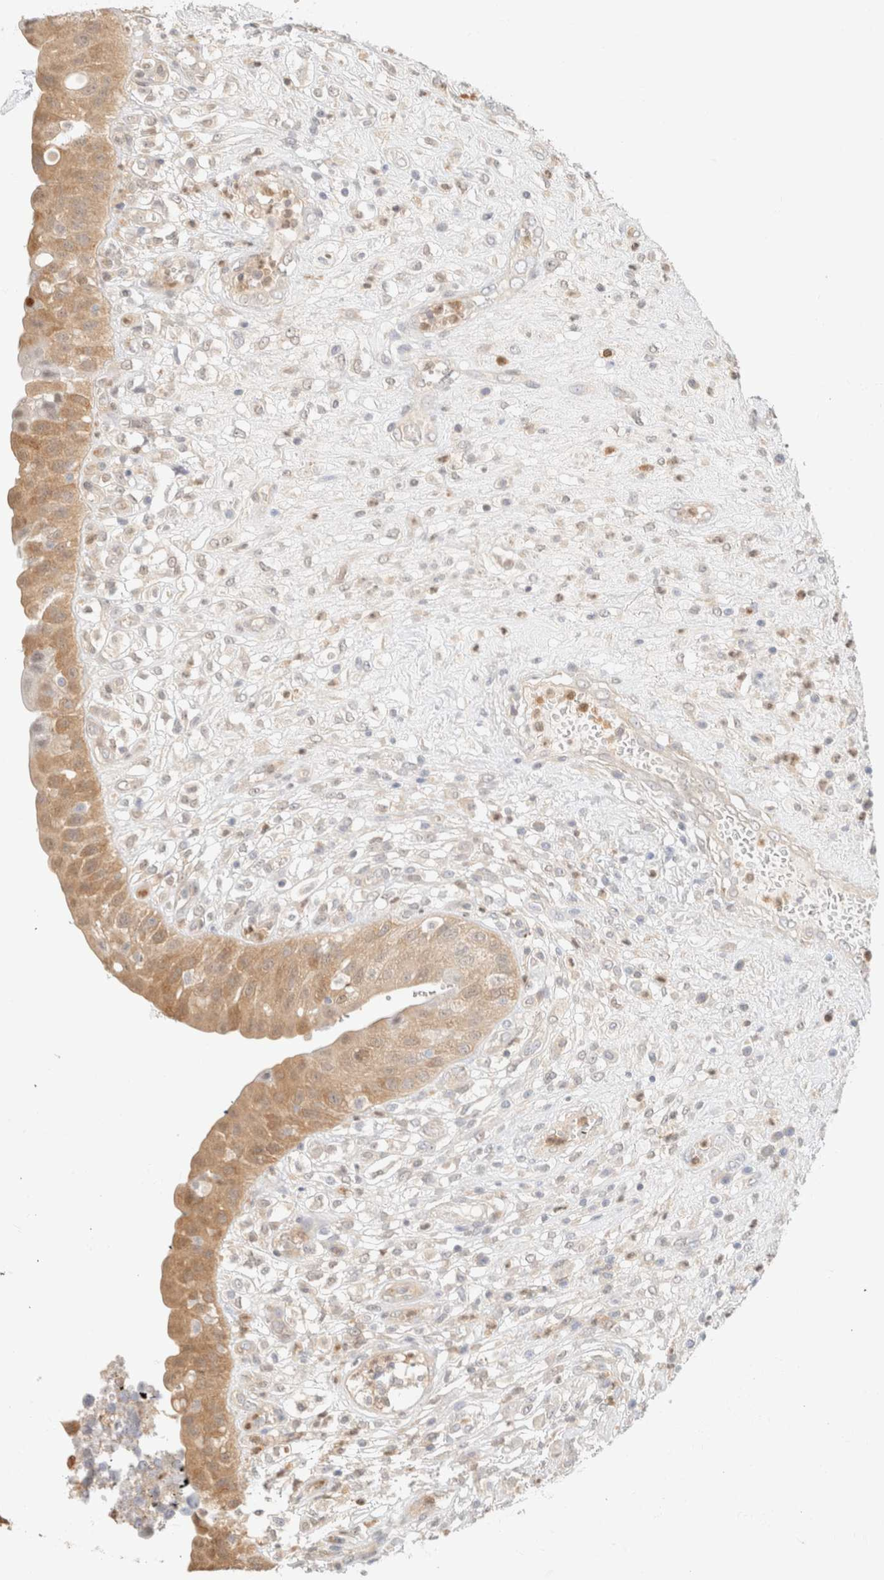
{"staining": {"intensity": "moderate", "quantity": ">75%", "location": "cytoplasmic/membranous"}, "tissue": "urinary bladder", "cell_type": "Urothelial cells", "image_type": "normal", "snomed": [{"axis": "morphology", "description": "Normal tissue, NOS"}, {"axis": "topography", "description": "Urinary bladder"}], "caption": "Moderate cytoplasmic/membranous positivity is appreciated in about >75% of urothelial cells in unremarkable urinary bladder.", "gene": "GPI", "patient": {"sex": "female", "age": 62}}